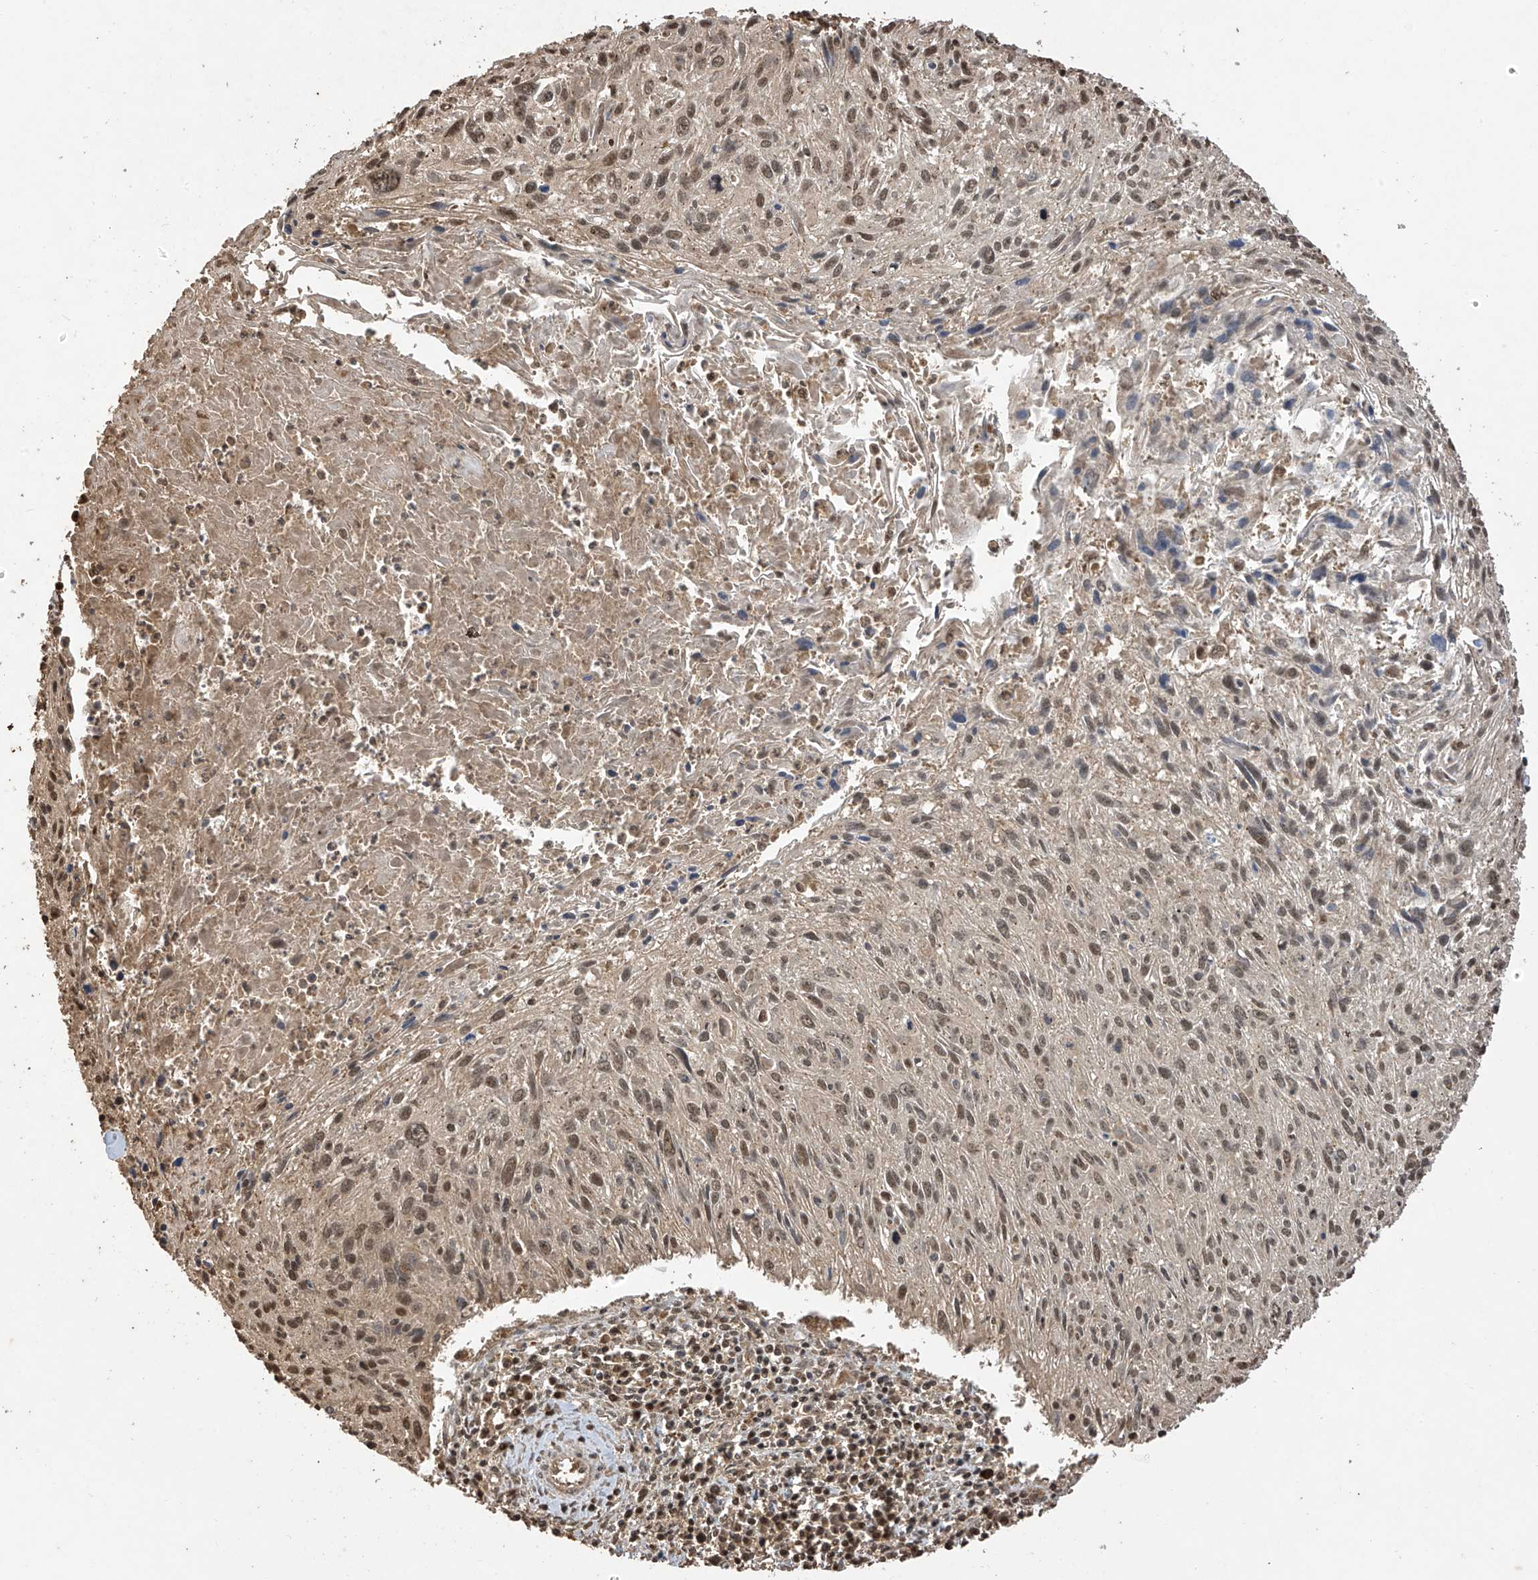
{"staining": {"intensity": "moderate", "quantity": "25%-75%", "location": "nuclear"}, "tissue": "cervical cancer", "cell_type": "Tumor cells", "image_type": "cancer", "snomed": [{"axis": "morphology", "description": "Squamous cell carcinoma, NOS"}, {"axis": "topography", "description": "Cervix"}], "caption": "An IHC photomicrograph of neoplastic tissue is shown. Protein staining in brown highlights moderate nuclear positivity in cervical squamous cell carcinoma within tumor cells. (Stains: DAB (3,3'-diaminobenzidine) in brown, nuclei in blue, Microscopy: brightfield microscopy at high magnification).", "gene": "PNPT1", "patient": {"sex": "female", "age": 51}}